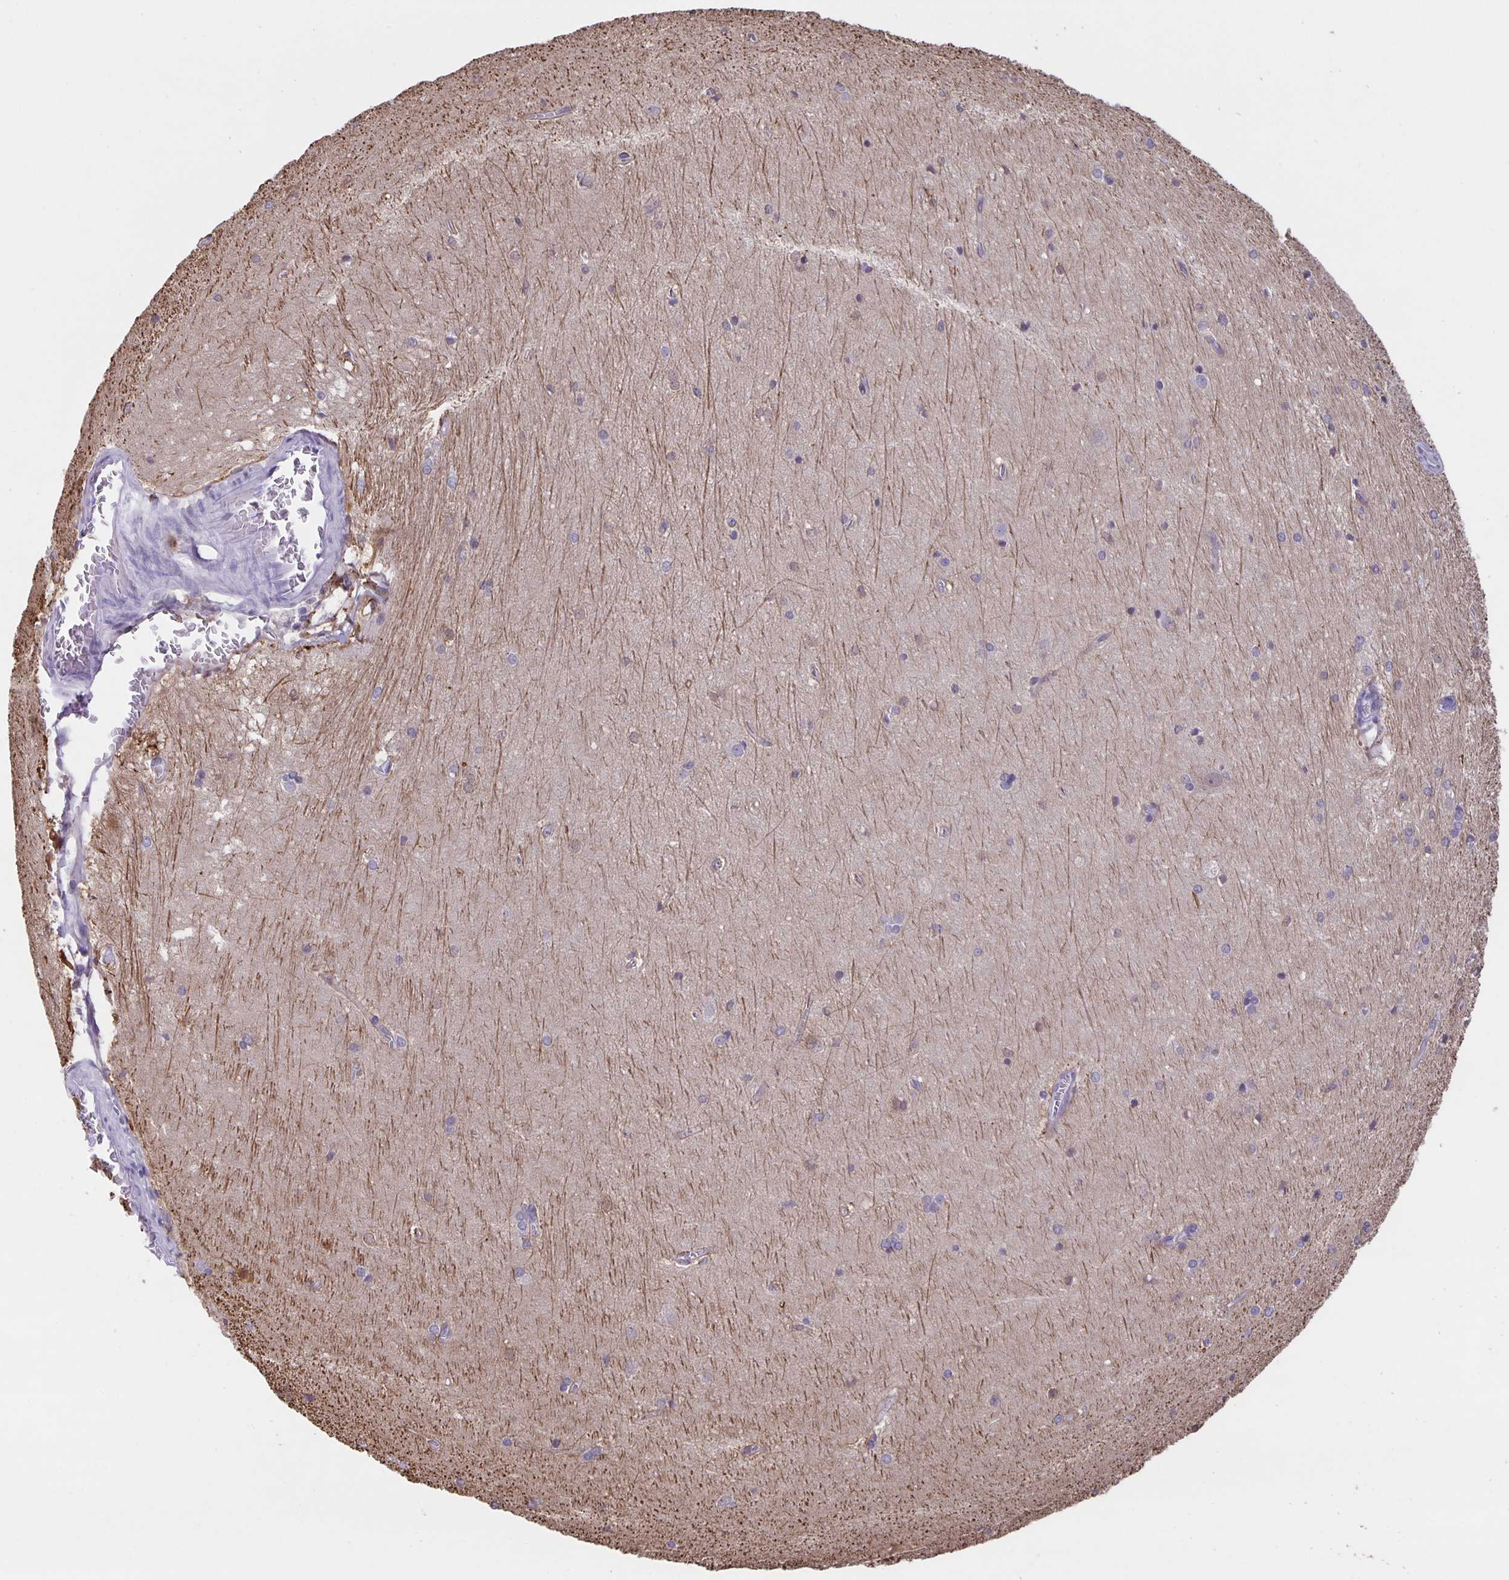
{"staining": {"intensity": "strong", "quantity": "25%-75%", "location": "nuclear"}, "tissue": "hippocampus", "cell_type": "Glial cells", "image_type": "normal", "snomed": [{"axis": "morphology", "description": "Normal tissue, NOS"}, {"axis": "topography", "description": "Cerebral cortex"}, {"axis": "topography", "description": "Hippocampus"}], "caption": "About 25%-75% of glial cells in unremarkable hippocampus exhibit strong nuclear protein expression as visualized by brown immunohistochemical staining.", "gene": "MARCHF6", "patient": {"sex": "female", "age": 19}}